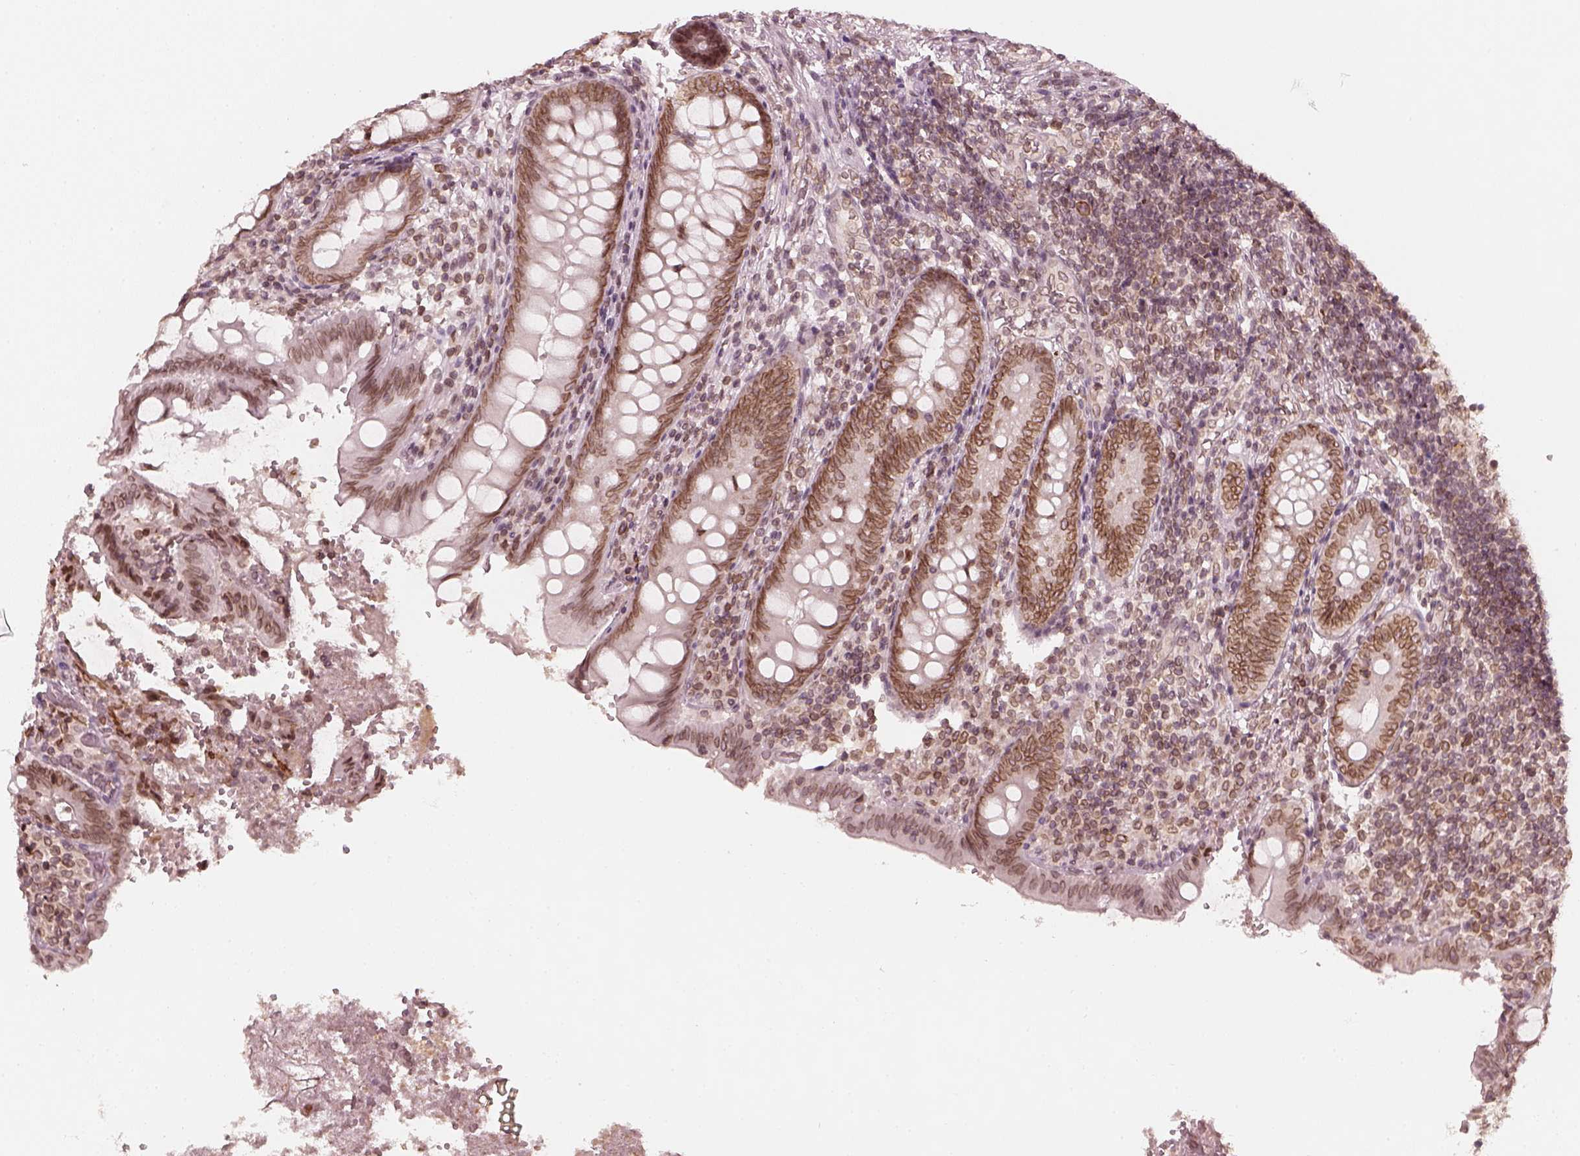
{"staining": {"intensity": "moderate", "quantity": ">75%", "location": "cytoplasmic/membranous,nuclear"}, "tissue": "appendix", "cell_type": "Glandular cells", "image_type": "normal", "snomed": [{"axis": "morphology", "description": "Normal tissue, NOS"}, {"axis": "topography", "description": "Appendix"}], "caption": "A brown stain labels moderate cytoplasmic/membranous,nuclear positivity of a protein in glandular cells of benign human appendix. The protein of interest is stained brown, and the nuclei are stained in blue (DAB (3,3'-diaminobenzidine) IHC with brightfield microscopy, high magnification).", "gene": "DCAF12", "patient": {"sex": "female", "age": 23}}